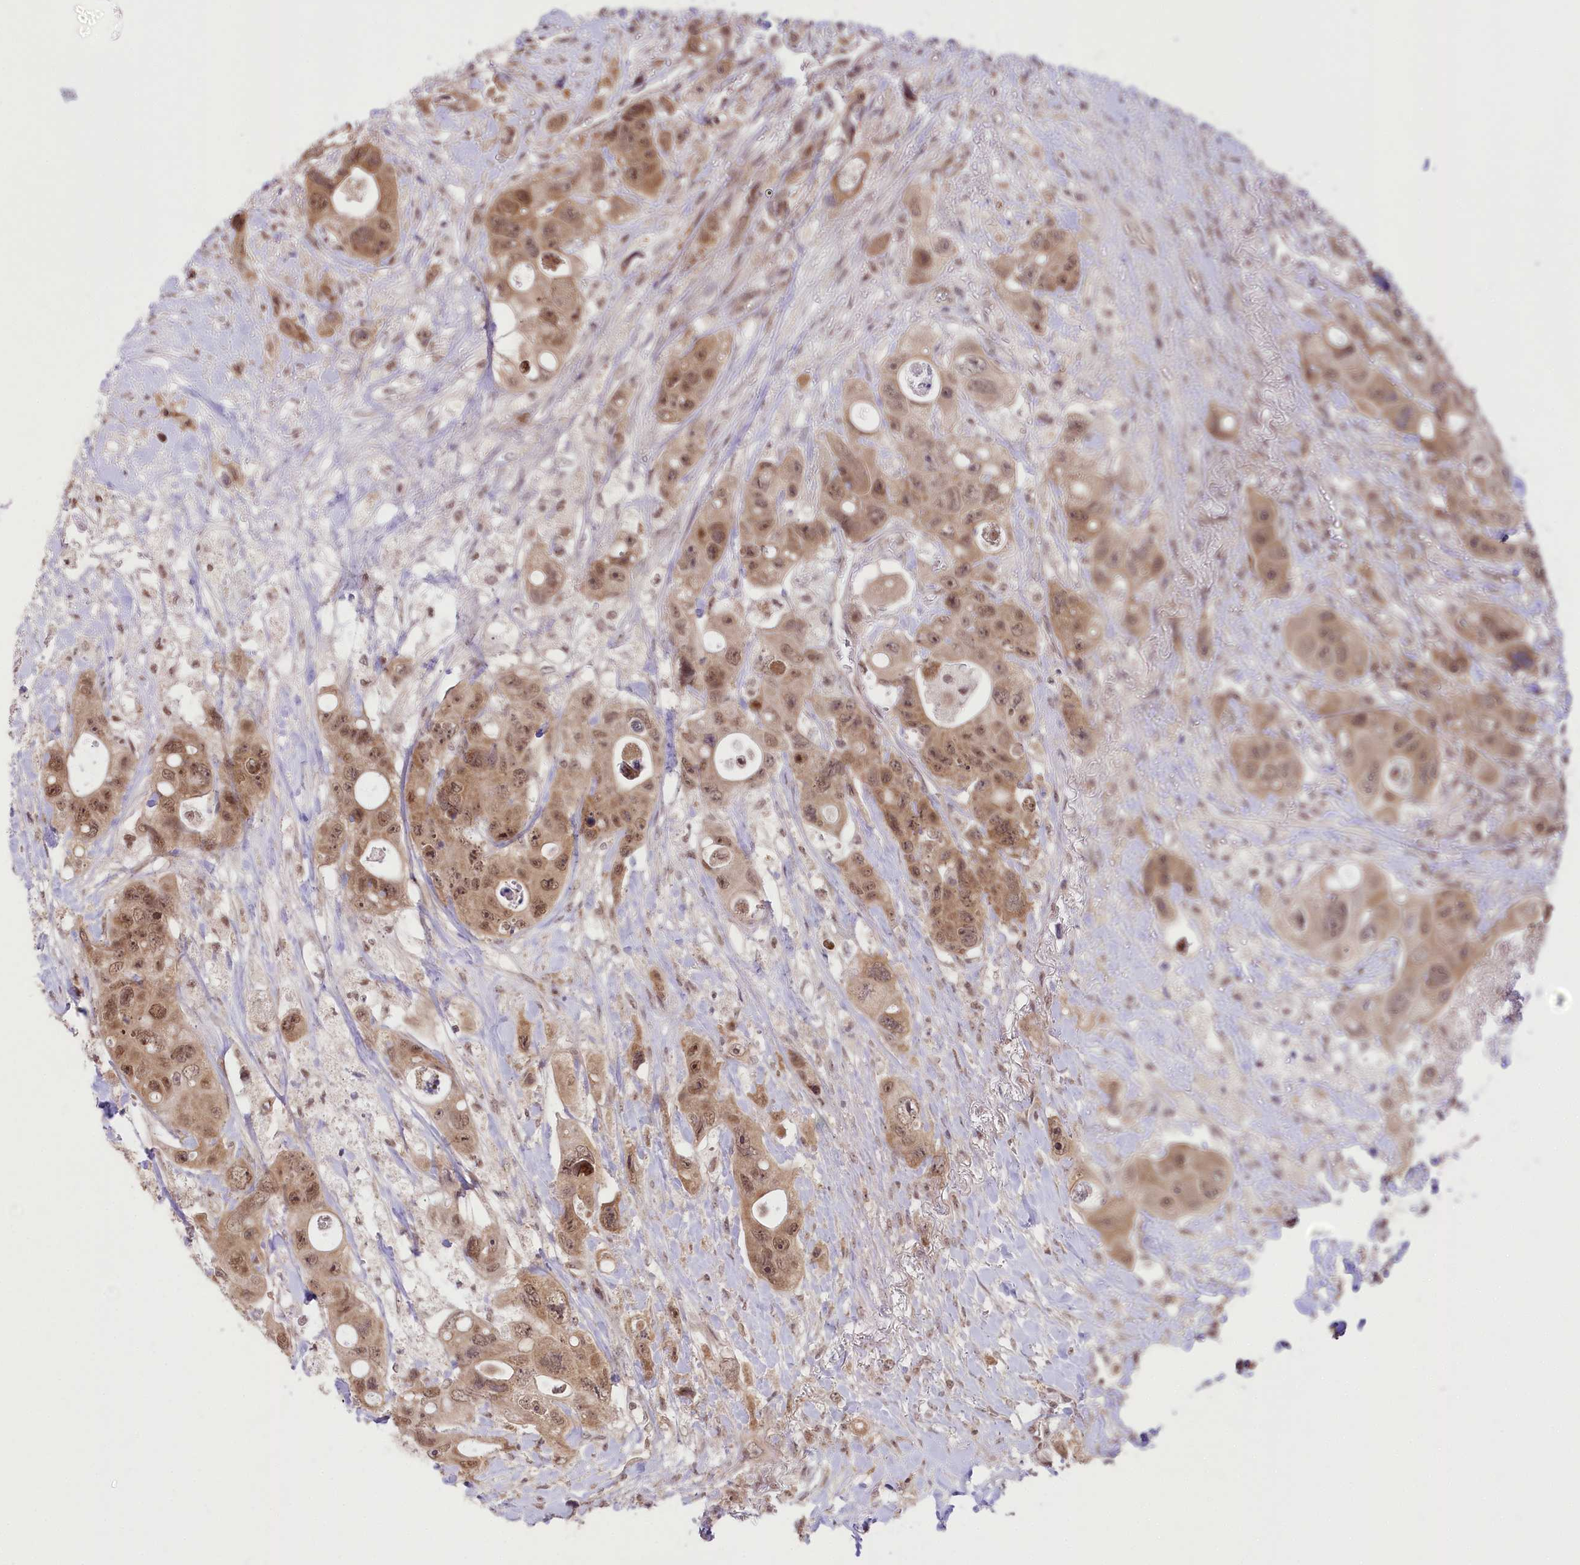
{"staining": {"intensity": "moderate", "quantity": ">75%", "location": "cytoplasmic/membranous,nuclear"}, "tissue": "colorectal cancer", "cell_type": "Tumor cells", "image_type": "cancer", "snomed": [{"axis": "morphology", "description": "Adenocarcinoma, NOS"}, {"axis": "topography", "description": "Colon"}], "caption": "Tumor cells demonstrate medium levels of moderate cytoplasmic/membranous and nuclear expression in approximately >75% of cells in colorectal adenocarcinoma.", "gene": "ZMAT2", "patient": {"sex": "female", "age": 46}}